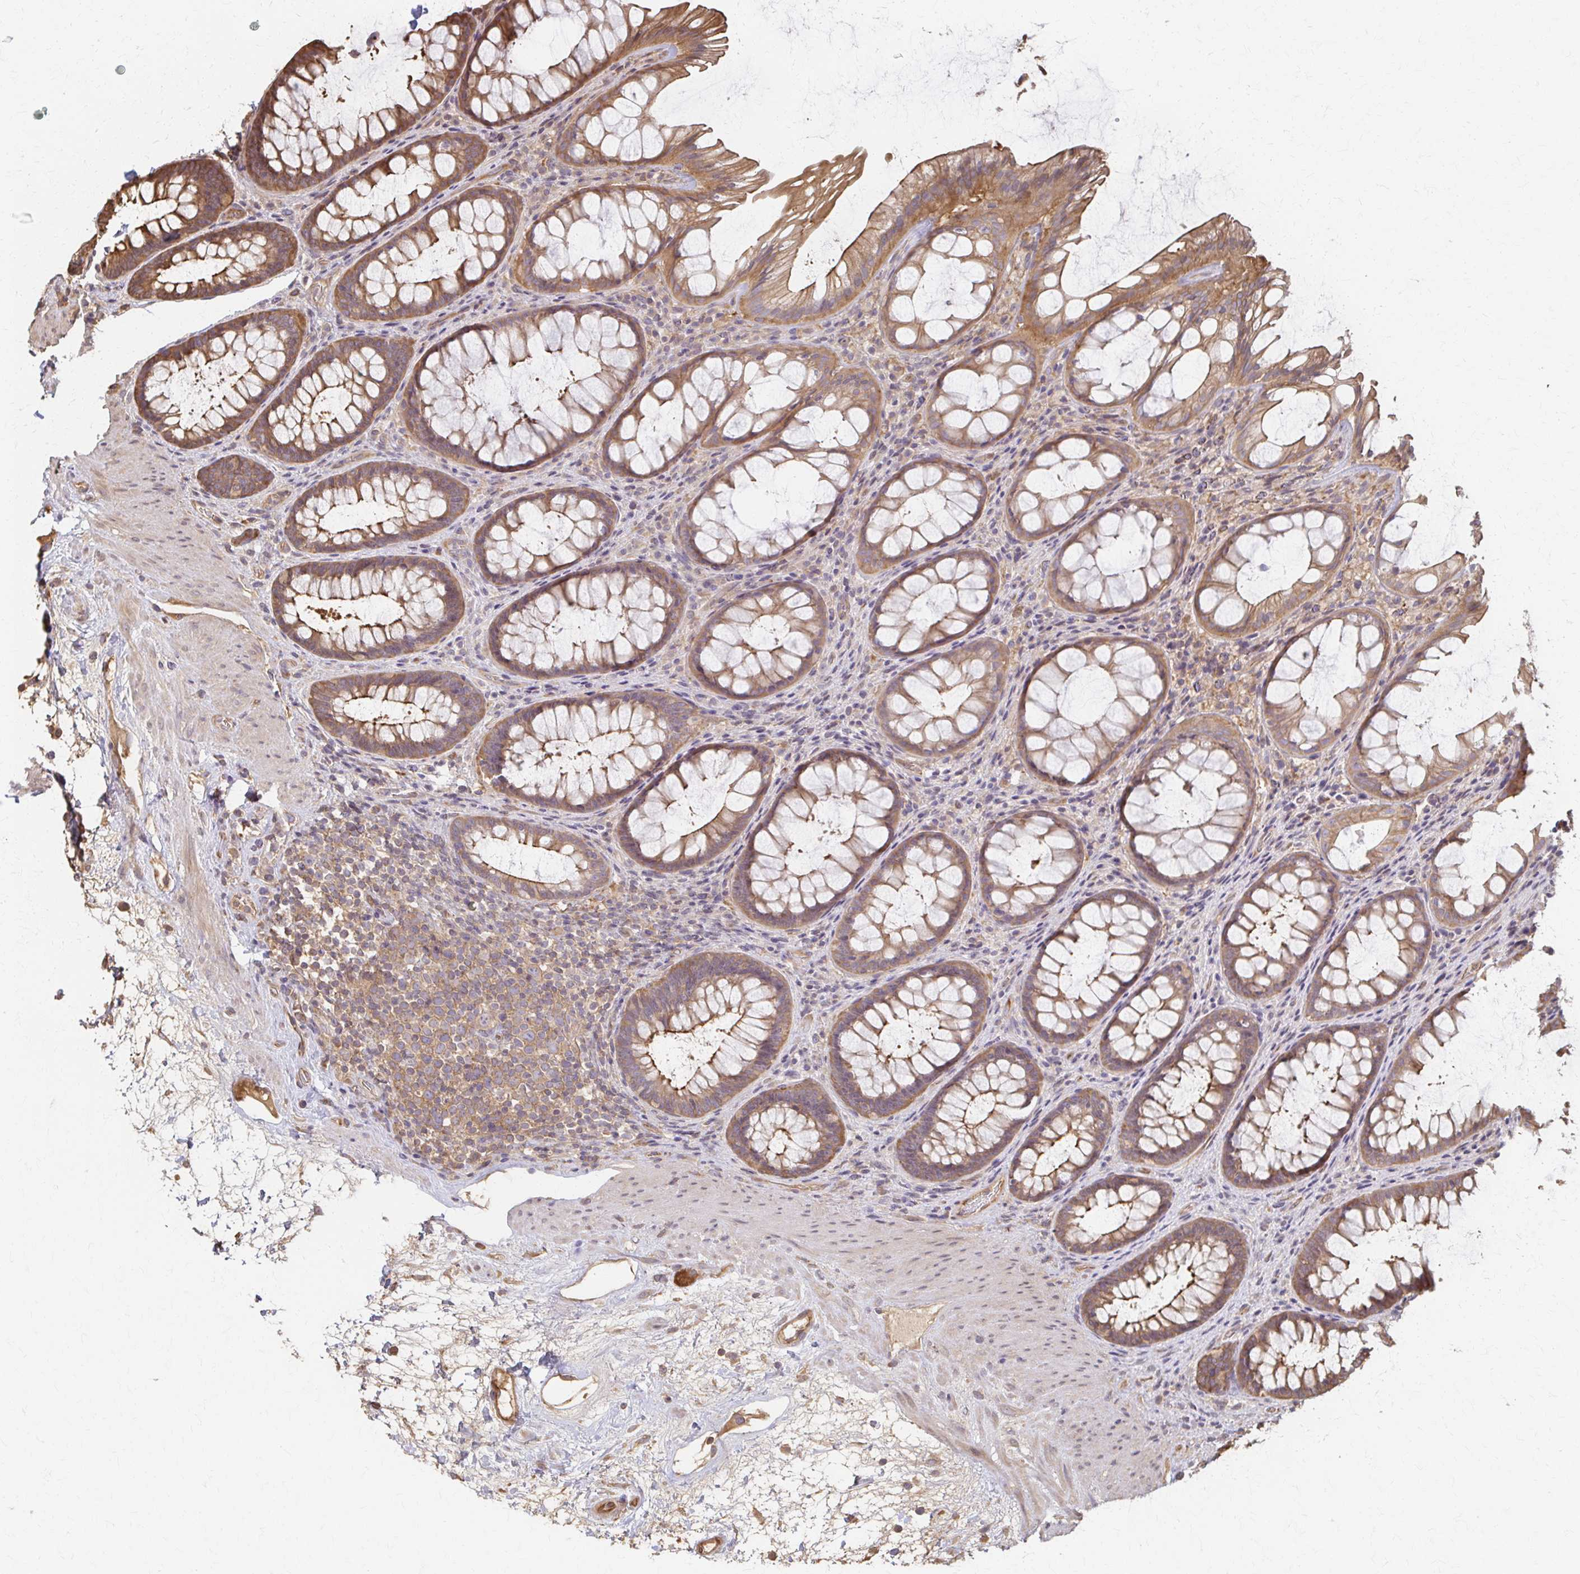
{"staining": {"intensity": "moderate", "quantity": ">75%", "location": "cytoplasmic/membranous"}, "tissue": "rectum", "cell_type": "Glandular cells", "image_type": "normal", "snomed": [{"axis": "morphology", "description": "Normal tissue, NOS"}, {"axis": "topography", "description": "Rectum"}], "caption": "Moderate cytoplasmic/membranous positivity is present in approximately >75% of glandular cells in normal rectum. (IHC, brightfield microscopy, high magnification).", "gene": "ARHGAP35", "patient": {"sex": "male", "age": 72}}